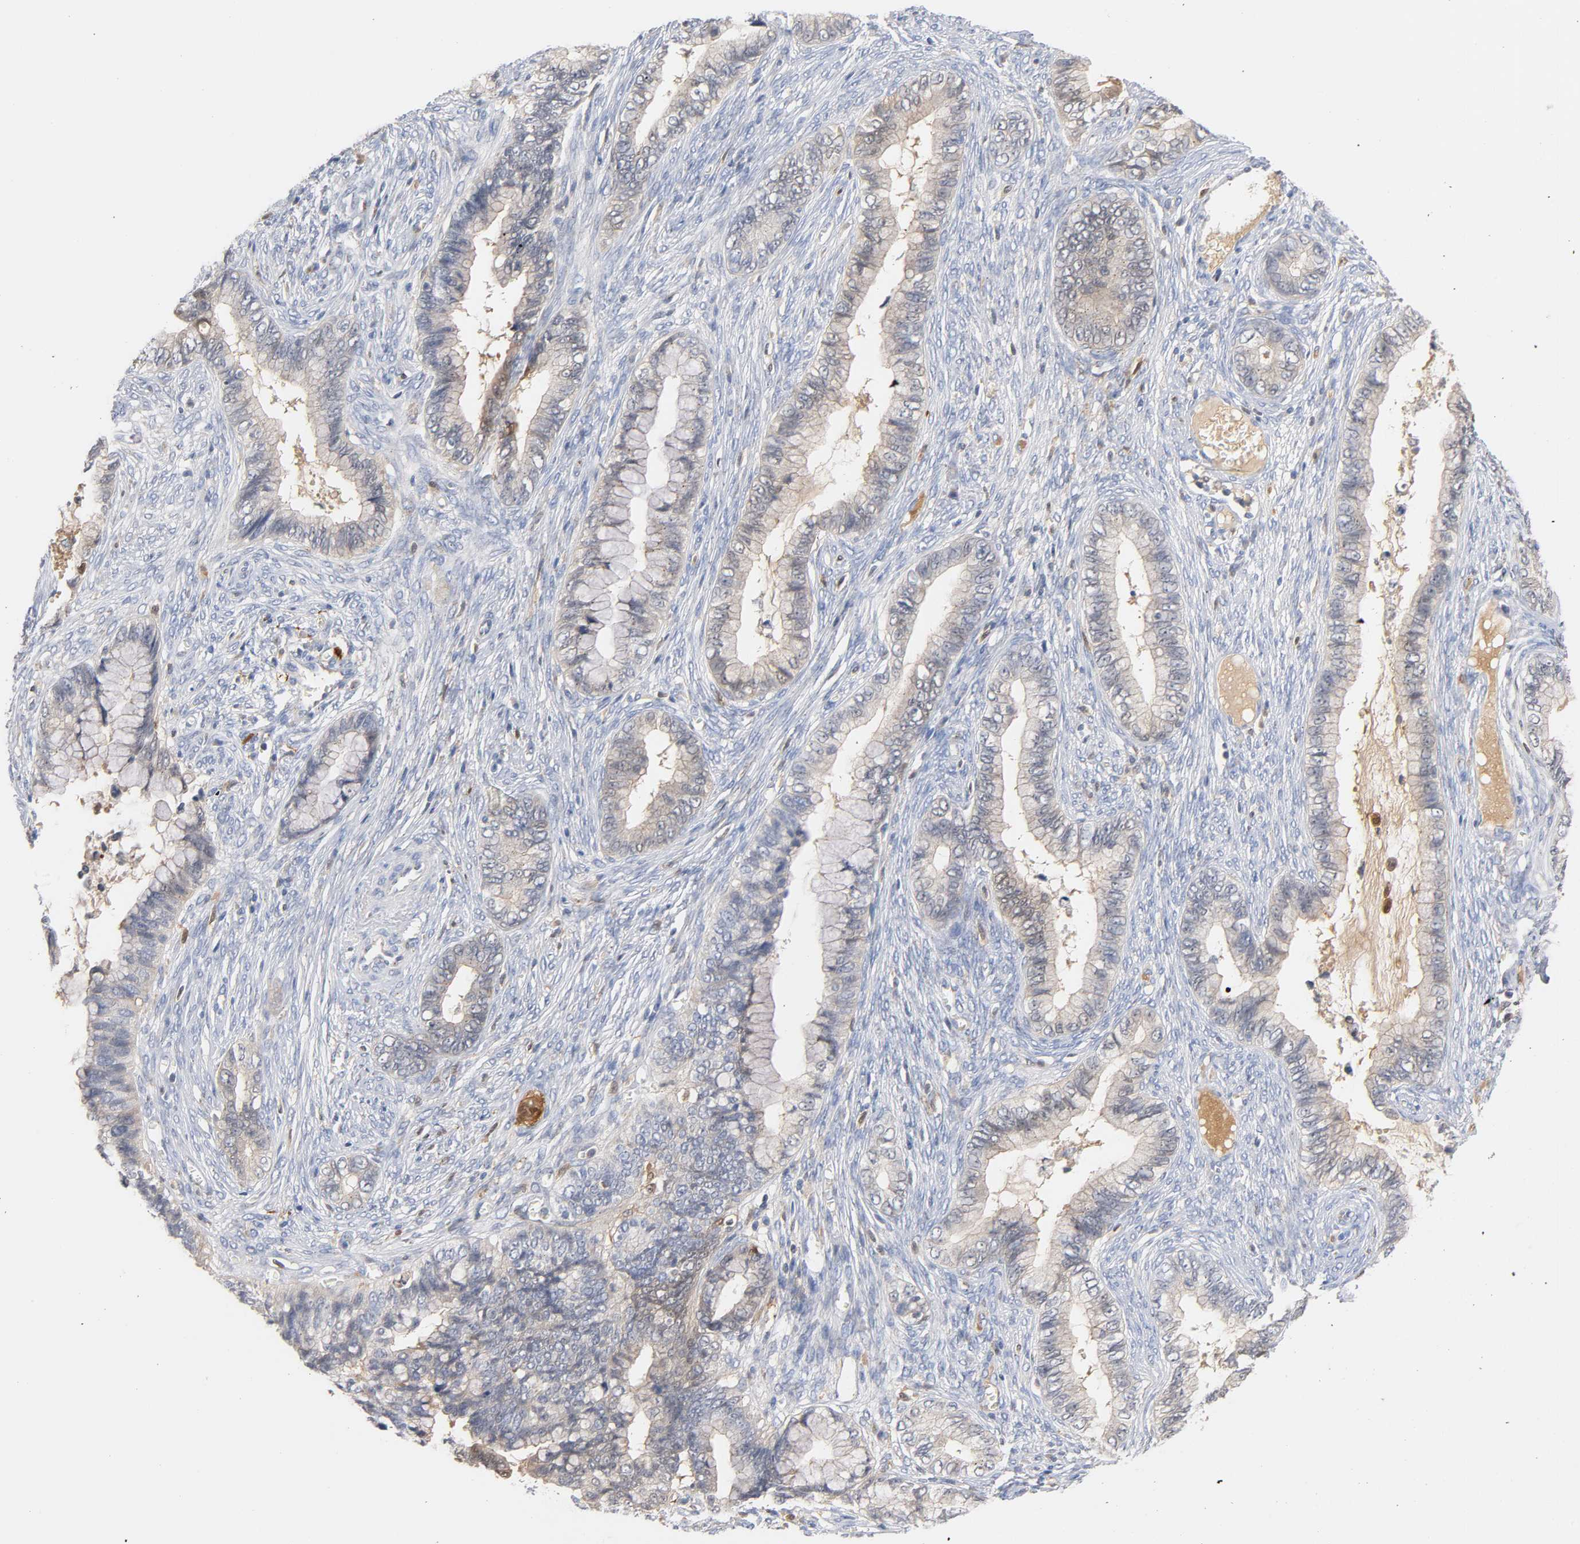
{"staining": {"intensity": "moderate", "quantity": "25%-75%", "location": "cytoplasmic/membranous,nuclear"}, "tissue": "cervical cancer", "cell_type": "Tumor cells", "image_type": "cancer", "snomed": [{"axis": "morphology", "description": "Adenocarcinoma, NOS"}, {"axis": "topography", "description": "Cervix"}], "caption": "A high-resolution photomicrograph shows immunohistochemistry (IHC) staining of adenocarcinoma (cervical), which demonstrates moderate cytoplasmic/membranous and nuclear staining in about 25%-75% of tumor cells. The staining was performed using DAB, with brown indicating positive protein expression. Nuclei are stained blue with hematoxylin.", "gene": "IL18", "patient": {"sex": "female", "age": 44}}